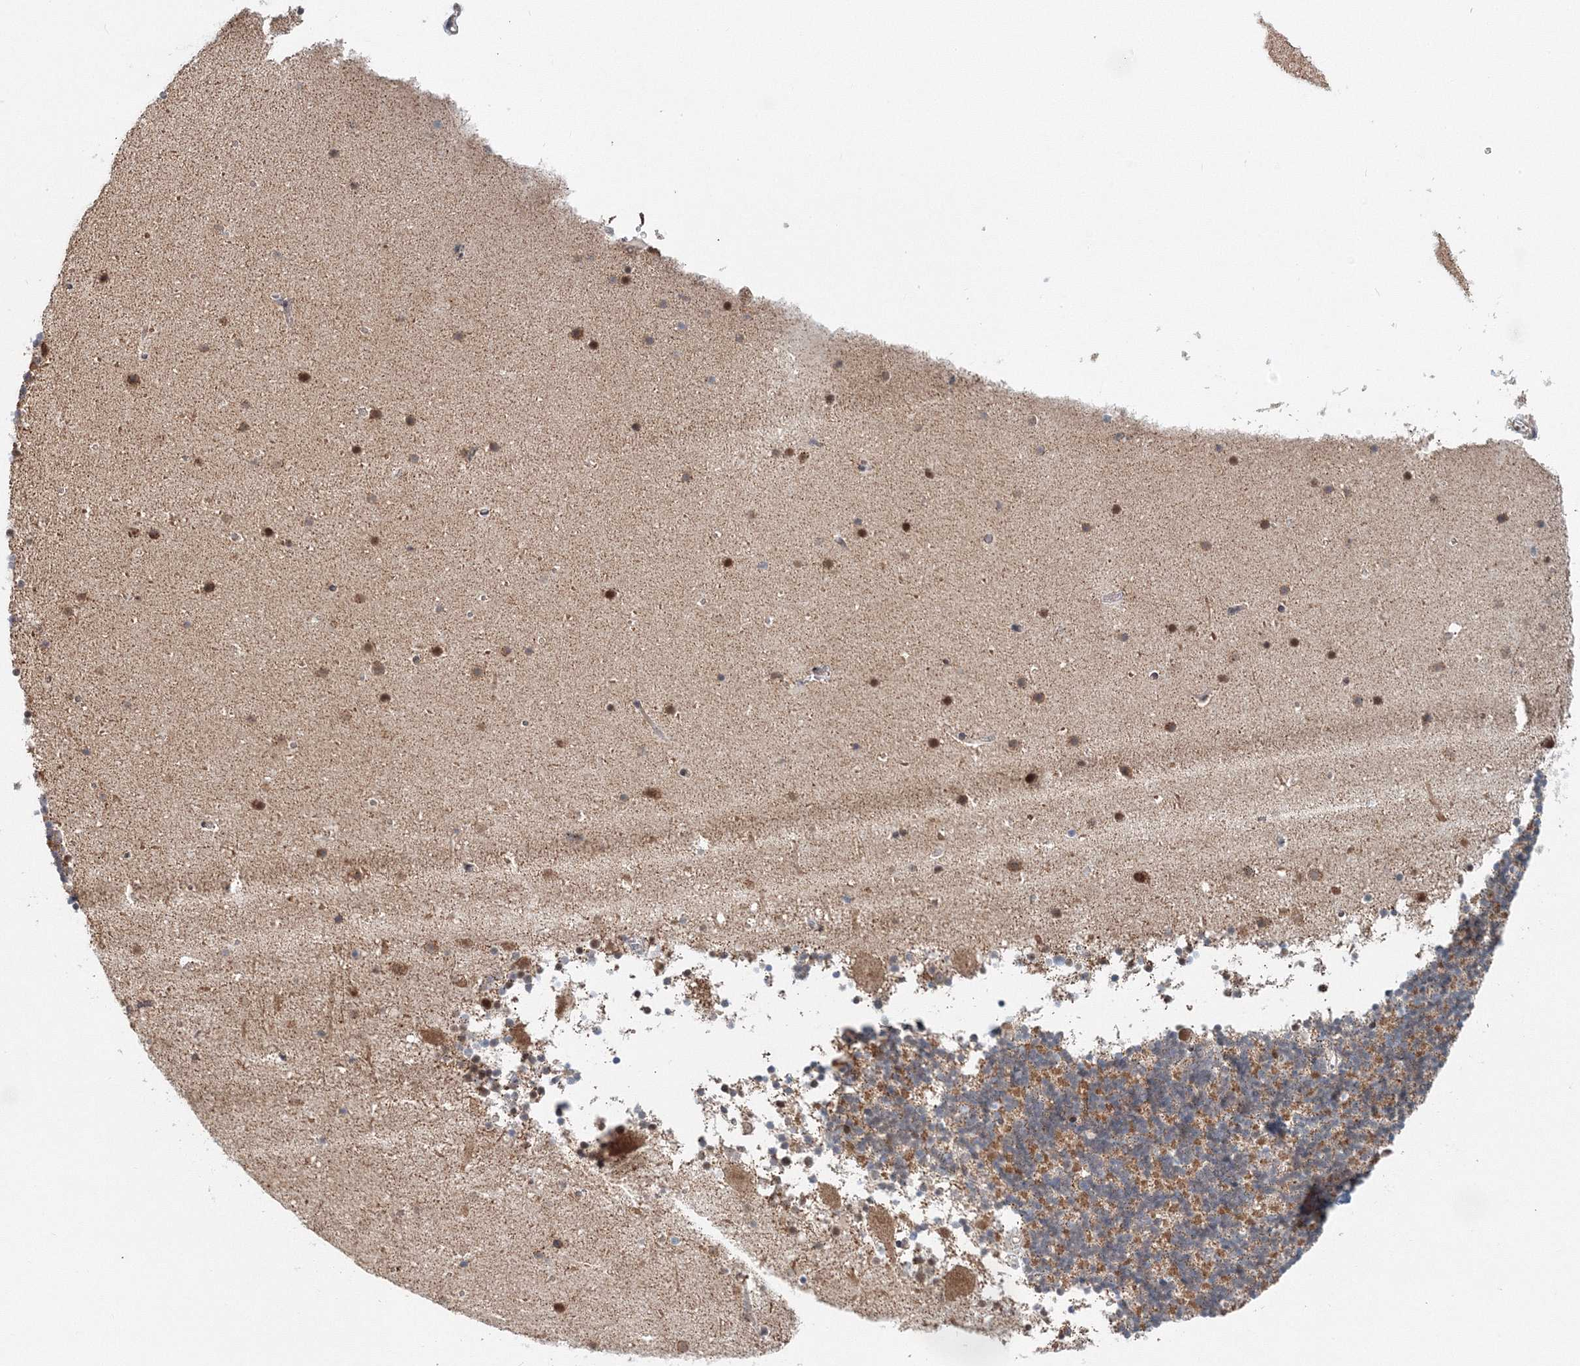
{"staining": {"intensity": "moderate", "quantity": "25%-75%", "location": "cytoplasmic/membranous"}, "tissue": "cerebellum", "cell_type": "Cells in granular layer", "image_type": "normal", "snomed": [{"axis": "morphology", "description": "Normal tissue, NOS"}, {"axis": "topography", "description": "Cerebellum"}], "caption": "A medium amount of moderate cytoplasmic/membranous positivity is seen in about 25%-75% of cells in granular layer in normal cerebellum.", "gene": "PSMD6", "patient": {"sex": "male", "age": 57}}